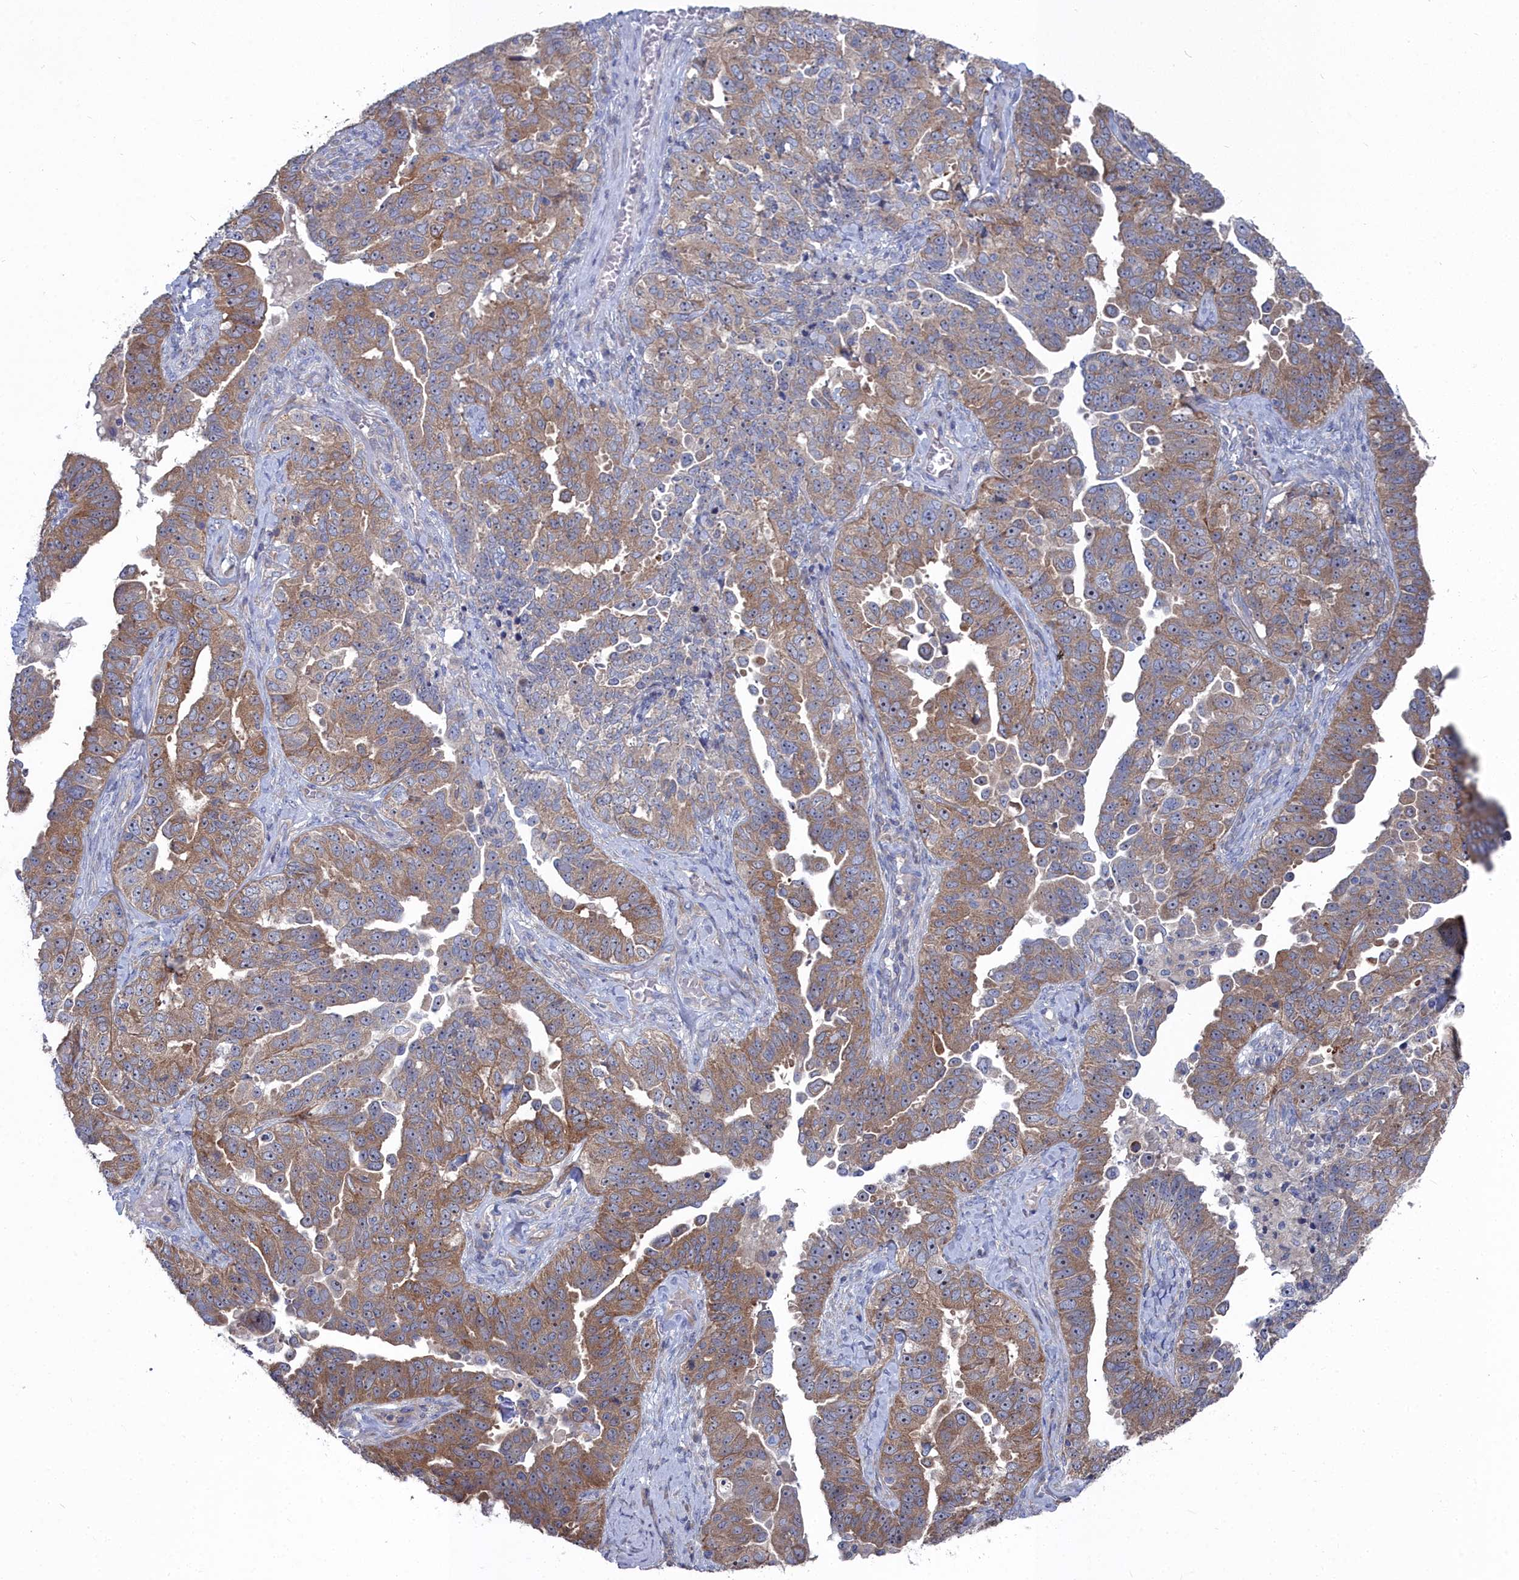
{"staining": {"intensity": "moderate", "quantity": ">75%", "location": "cytoplasmic/membranous"}, "tissue": "ovarian cancer", "cell_type": "Tumor cells", "image_type": "cancer", "snomed": [{"axis": "morphology", "description": "Carcinoma, endometroid"}, {"axis": "topography", "description": "Ovary"}], "caption": "Approximately >75% of tumor cells in human ovarian cancer (endometroid carcinoma) reveal moderate cytoplasmic/membranous protein expression as visualized by brown immunohistochemical staining.", "gene": "CCDC149", "patient": {"sex": "female", "age": 62}}